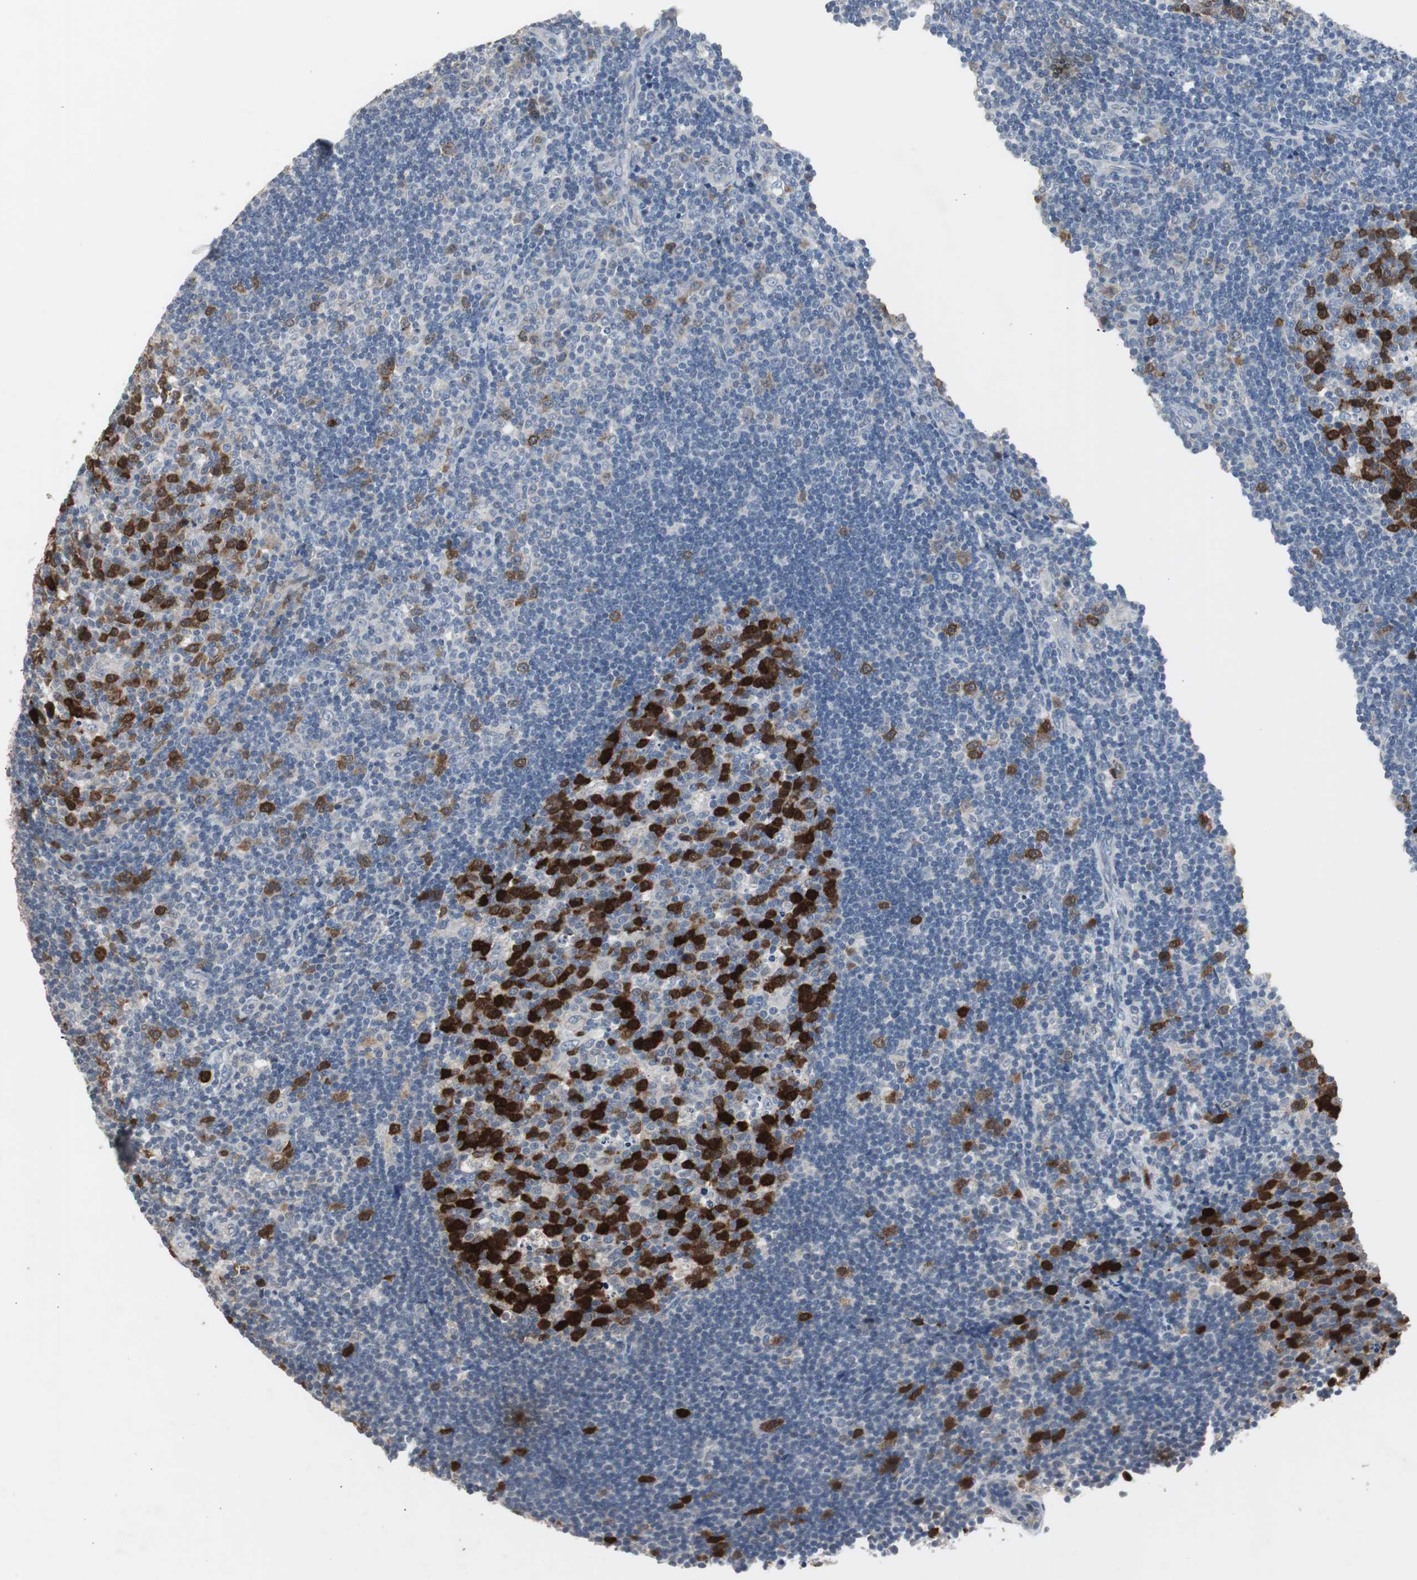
{"staining": {"intensity": "strong", "quantity": "25%-75%", "location": "cytoplasmic/membranous,nuclear"}, "tissue": "lymph node", "cell_type": "Germinal center cells", "image_type": "normal", "snomed": [{"axis": "morphology", "description": "Normal tissue, NOS"}, {"axis": "topography", "description": "Lymph node"}, {"axis": "topography", "description": "Salivary gland"}], "caption": "Brown immunohistochemical staining in unremarkable lymph node reveals strong cytoplasmic/membranous,nuclear positivity in approximately 25%-75% of germinal center cells.", "gene": "TK1", "patient": {"sex": "male", "age": 8}}